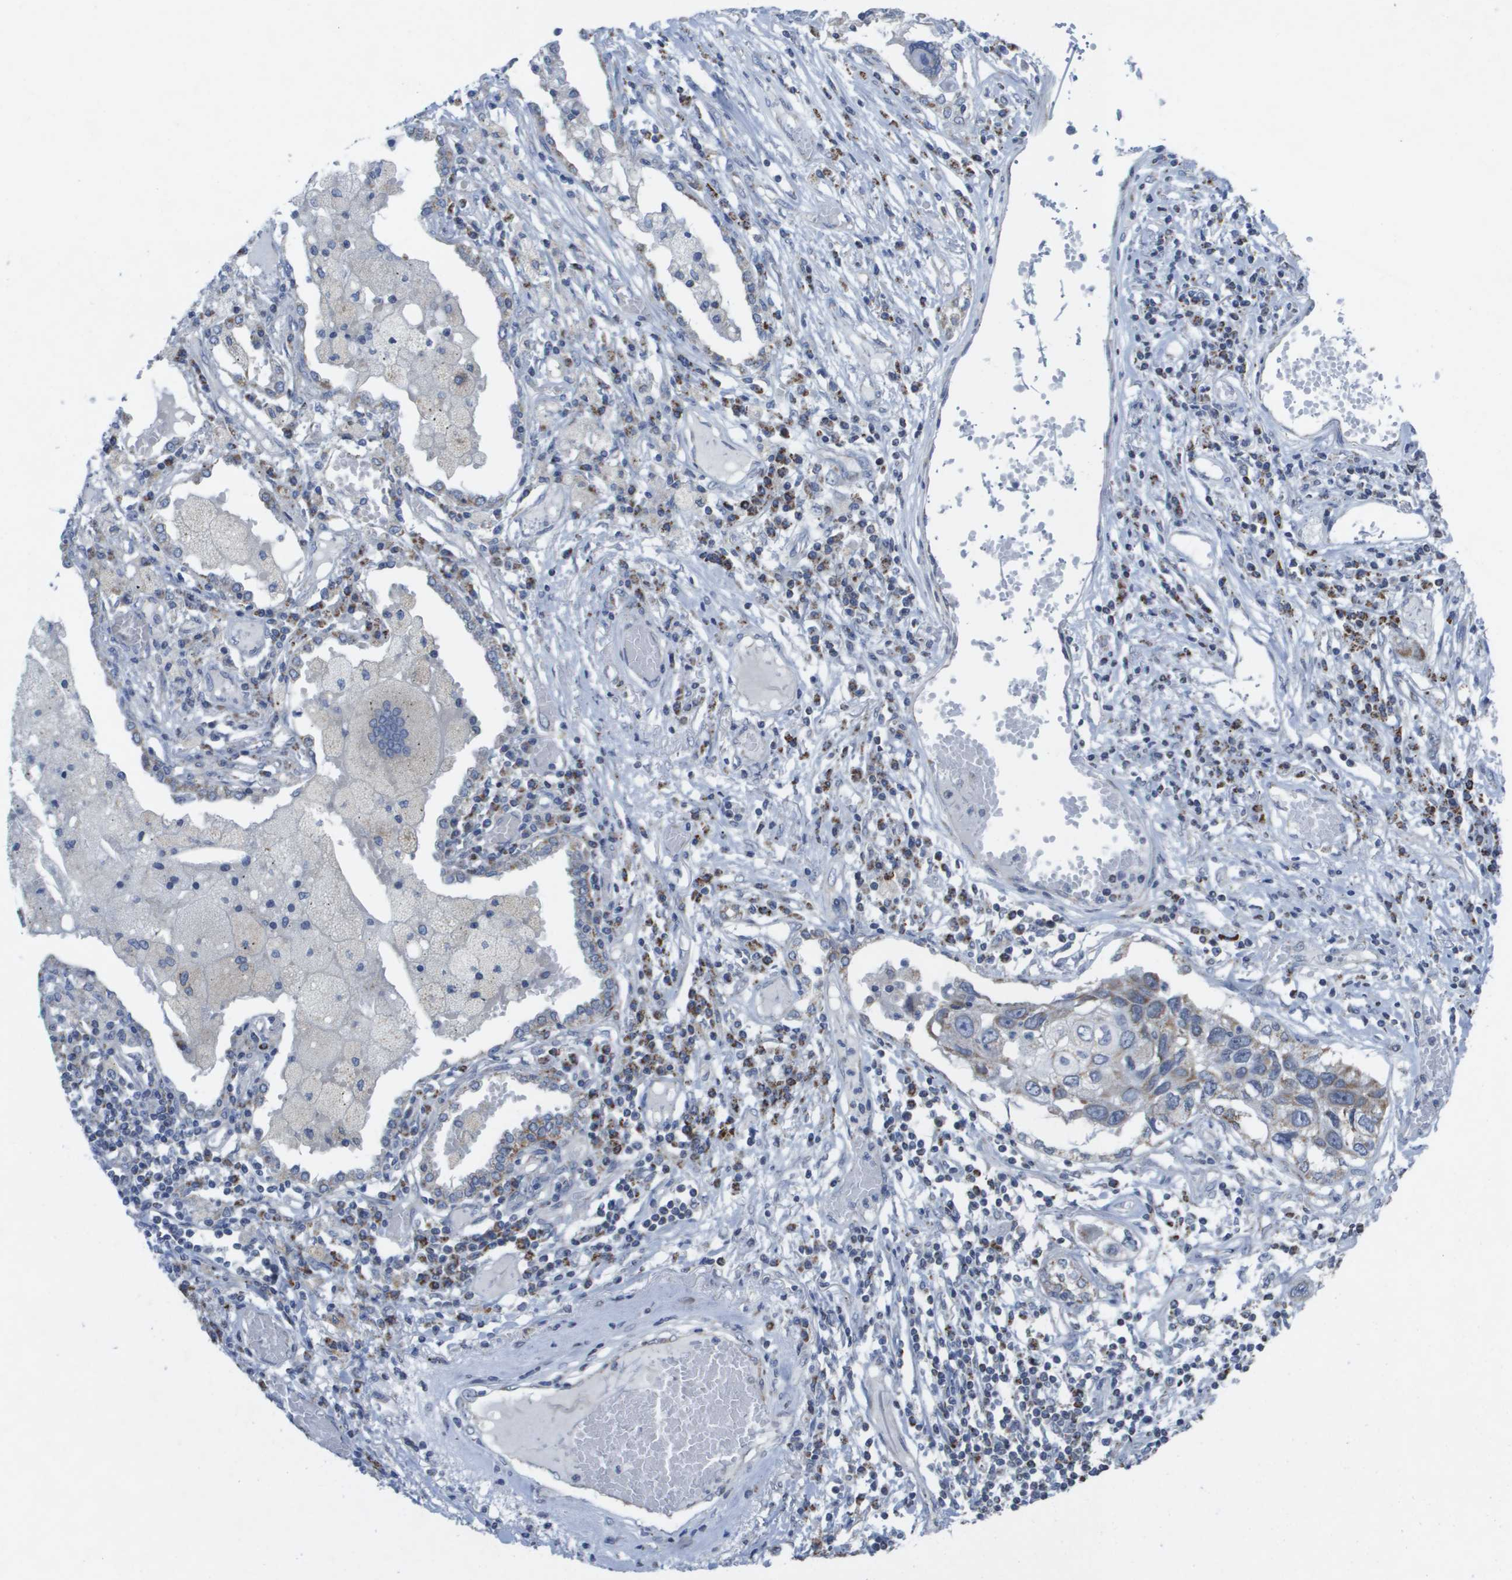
{"staining": {"intensity": "moderate", "quantity": "<25%", "location": "cytoplasmic/membranous"}, "tissue": "lung cancer", "cell_type": "Tumor cells", "image_type": "cancer", "snomed": [{"axis": "morphology", "description": "Squamous cell carcinoma, NOS"}, {"axis": "topography", "description": "Lung"}], "caption": "A low amount of moderate cytoplasmic/membranous staining is present in approximately <25% of tumor cells in lung cancer (squamous cell carcinoma) tissue.", "gene": "TMEM223", "patient": {"sex": "male", "age": 71}}